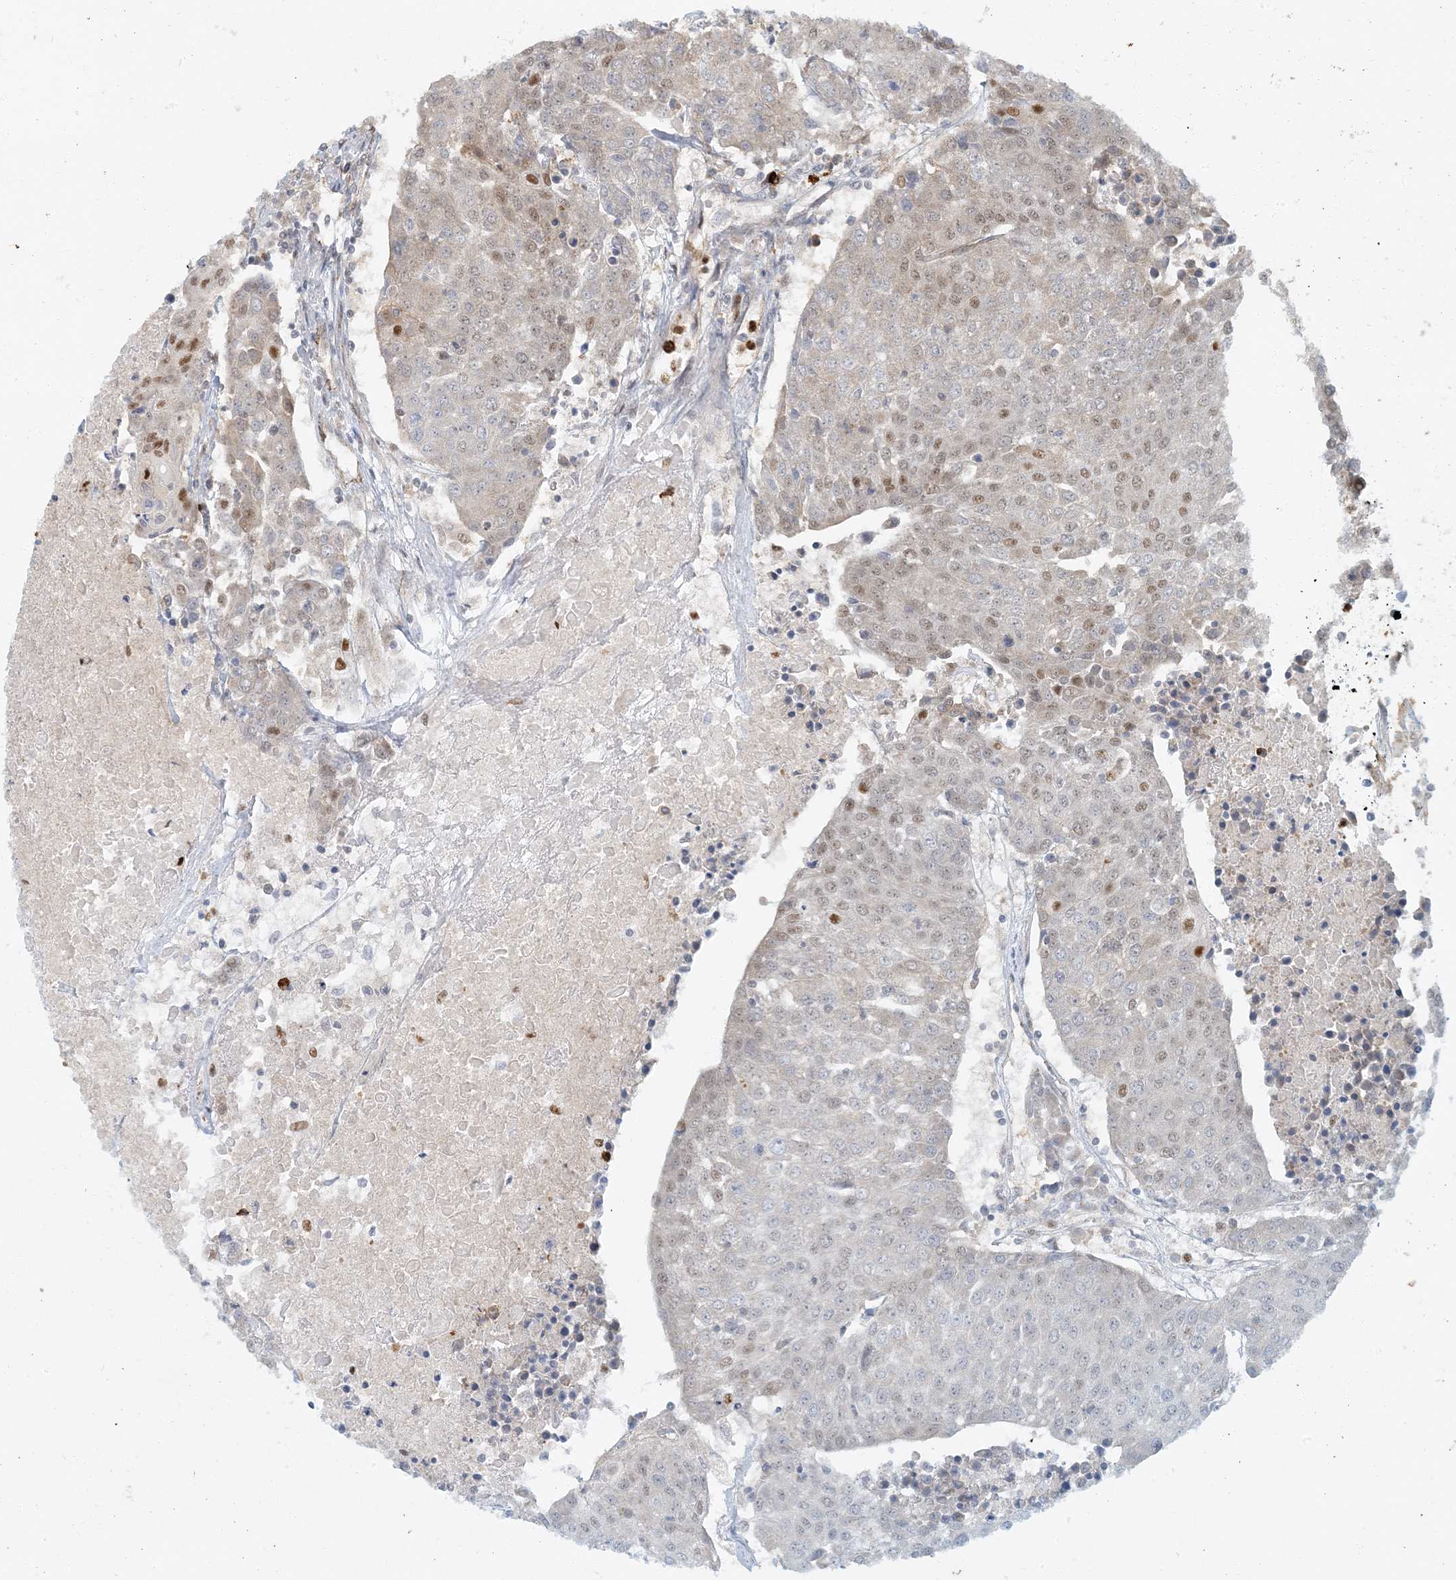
{"staining": {"intensity": "weak", "quantity": "<25%", "location": "nuclear"}, "tissue": "urothelial cancer", "cell_type": "Tumor cells", "image_type": "cancer", "snomed": [{"axis": "morphology", "description": "Urothelial carcinoma, High grade"}, {"axis": "topography", "description": "Urinary bladder"}], "caption": "This image is of urothelial carcinoma (high-grade) stained with immunohistochemistry (IHC) to label a protein in brown with the nuclei are counter-stained blue. There is no positivity in tumor cells.", "gene": "AK9", "patient": {"sex": "female", "age": 85}}